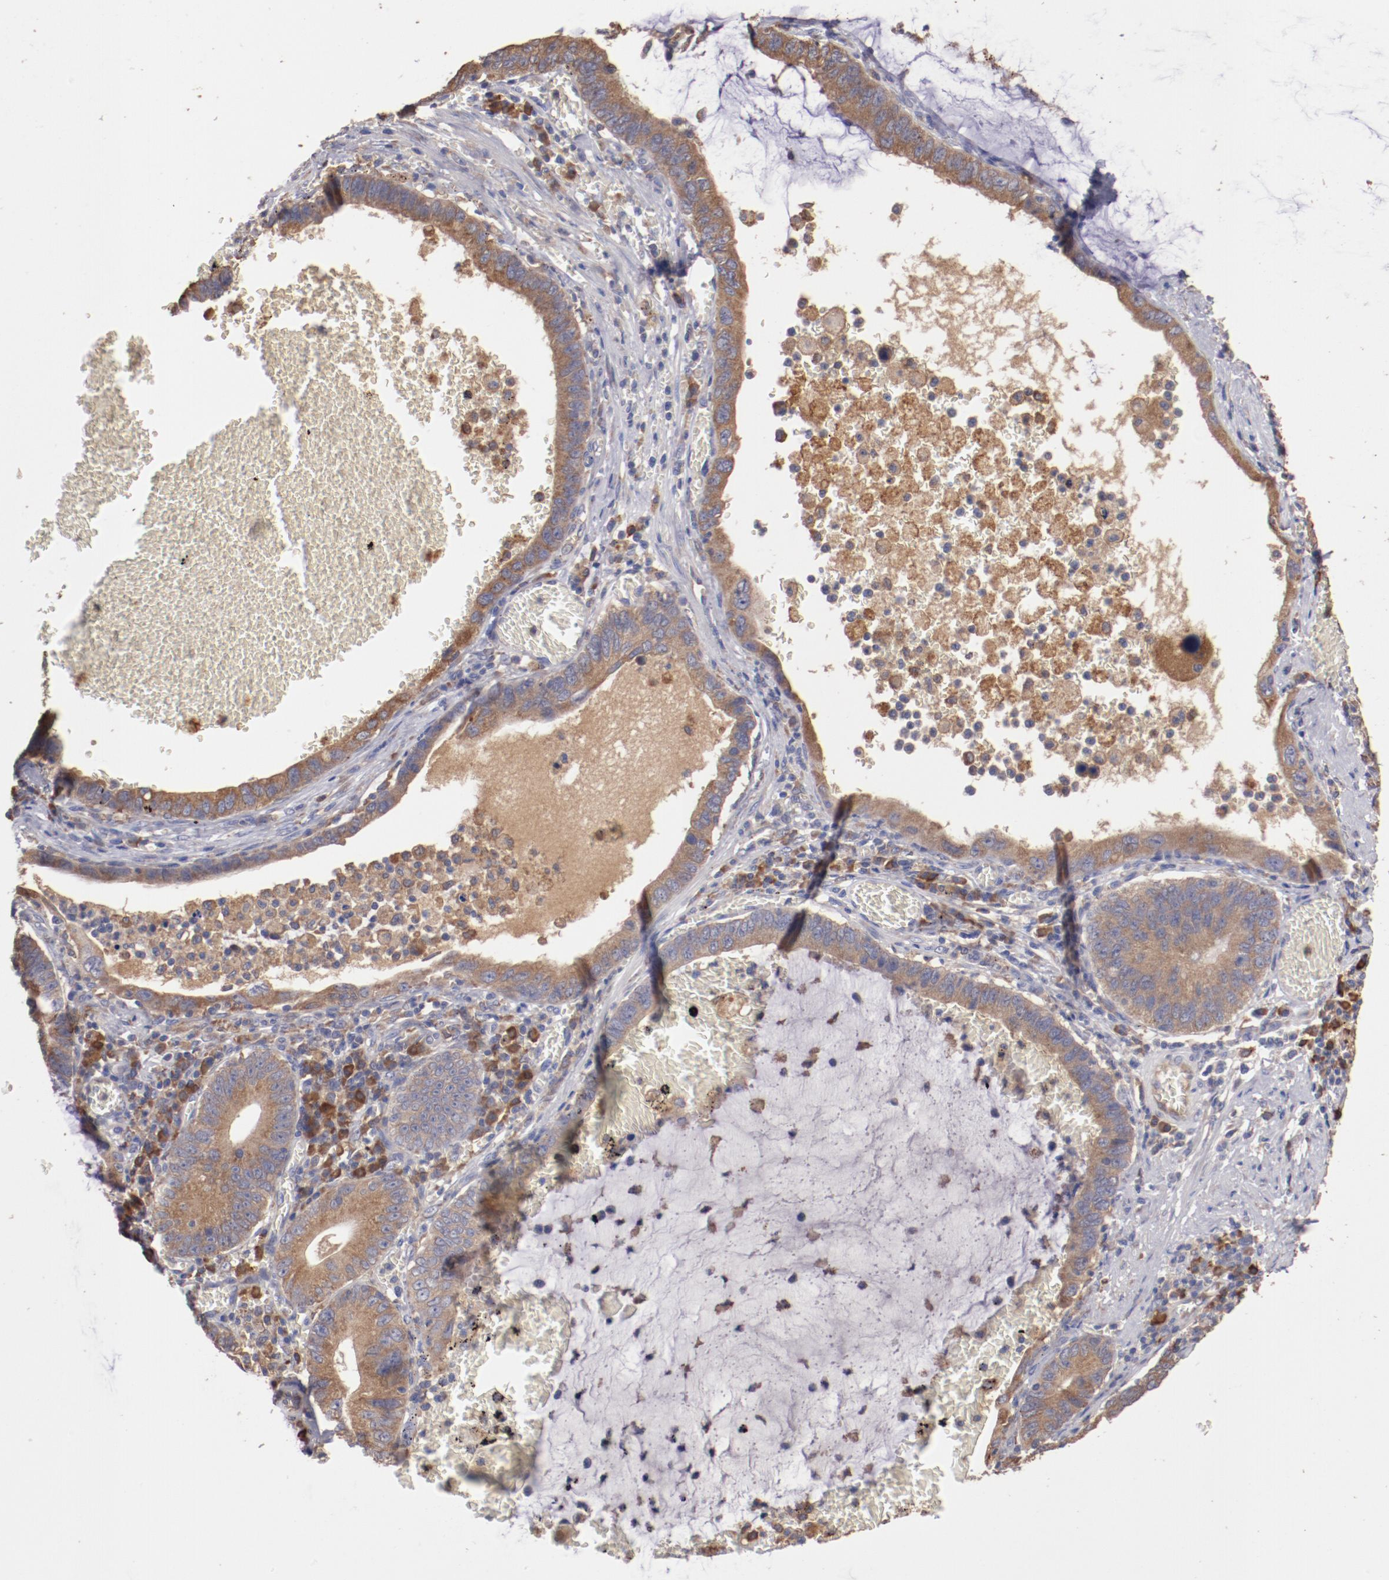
{"staining": {"intensity": "weak", "quantity": ">75%", "location": "cytoplasmic/membranous"}, "tissue": "stomach cancer", "cell_type": "Tumor cells", "image_type": "cancer", "snomed": [{"axis": "morphology", "description": "Adenocarcinoma, NOS"}, {"axis": "topography", "description": "Stomach"}, {"axis": "topography", "description": "Gastric cardia"}], "caption": "A brown stain labels weak cytoplasmic/membranous positivity of a protein in stomach adenocarcinoma tumor cells. (DAB = brown stain, brightfield microscopy at high magnification).", "gene": "NFKBIE", "patient": {"sex": "male", "age": 59}}